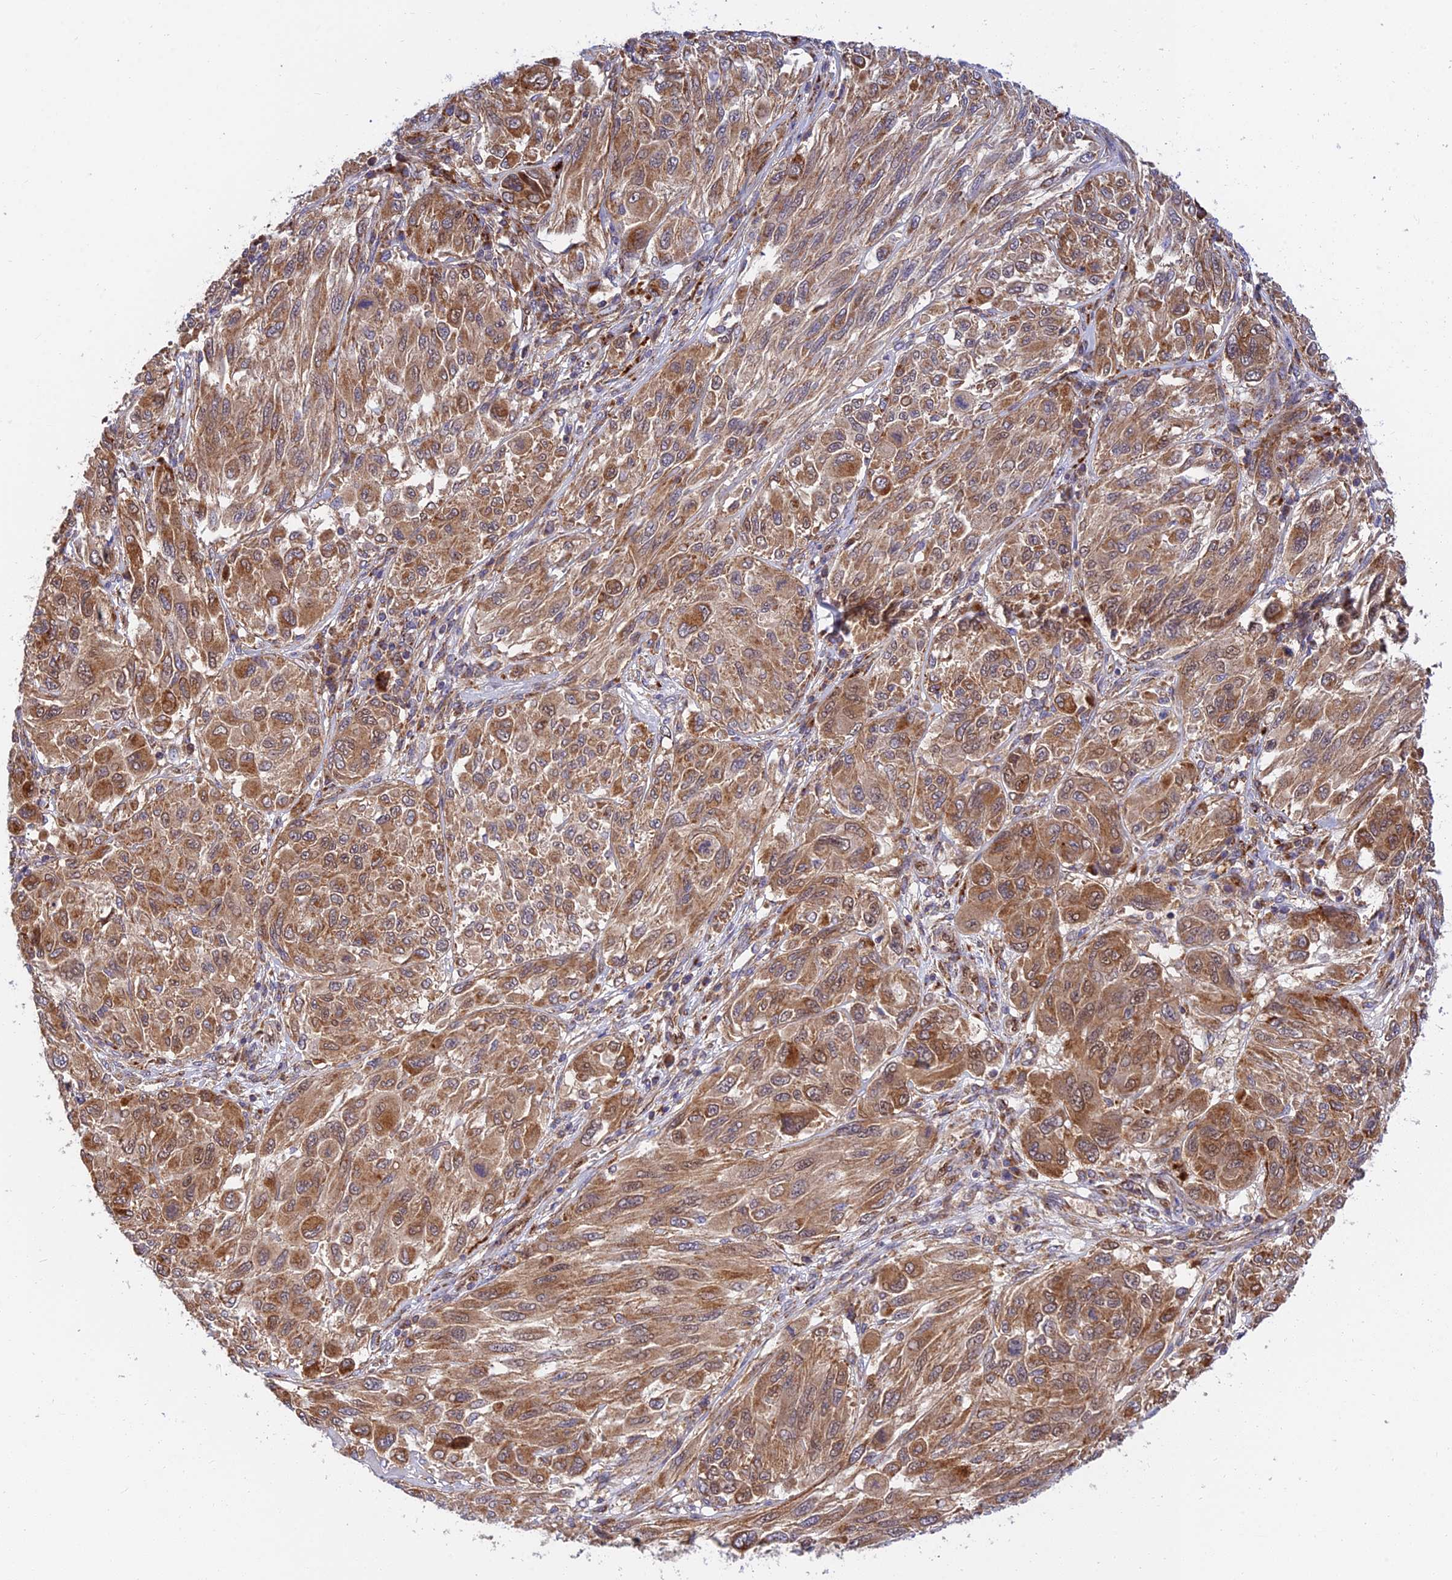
{"staining": {"intensity": "moderate", "quantity": ">75%", "location": "cytoplasmic/membranous"}, "tissue": "melanoma", "cell_type": "Tumor cells", "image_type": "cancer", "snomed": [{"axis": "morphology", "description": "Malignant melanoma, NOS"}, {"axis": "topography", "description": "Skin"}], "caption": "Approximately >75% of tumor cells in human malignant melanoma demonstrate moderate cytoplasmic/membranous protein staining as visualized by brown immunohistochemical staining.", "gene": "PODNL1", "patient": {"sex": "female", "age": 91}}